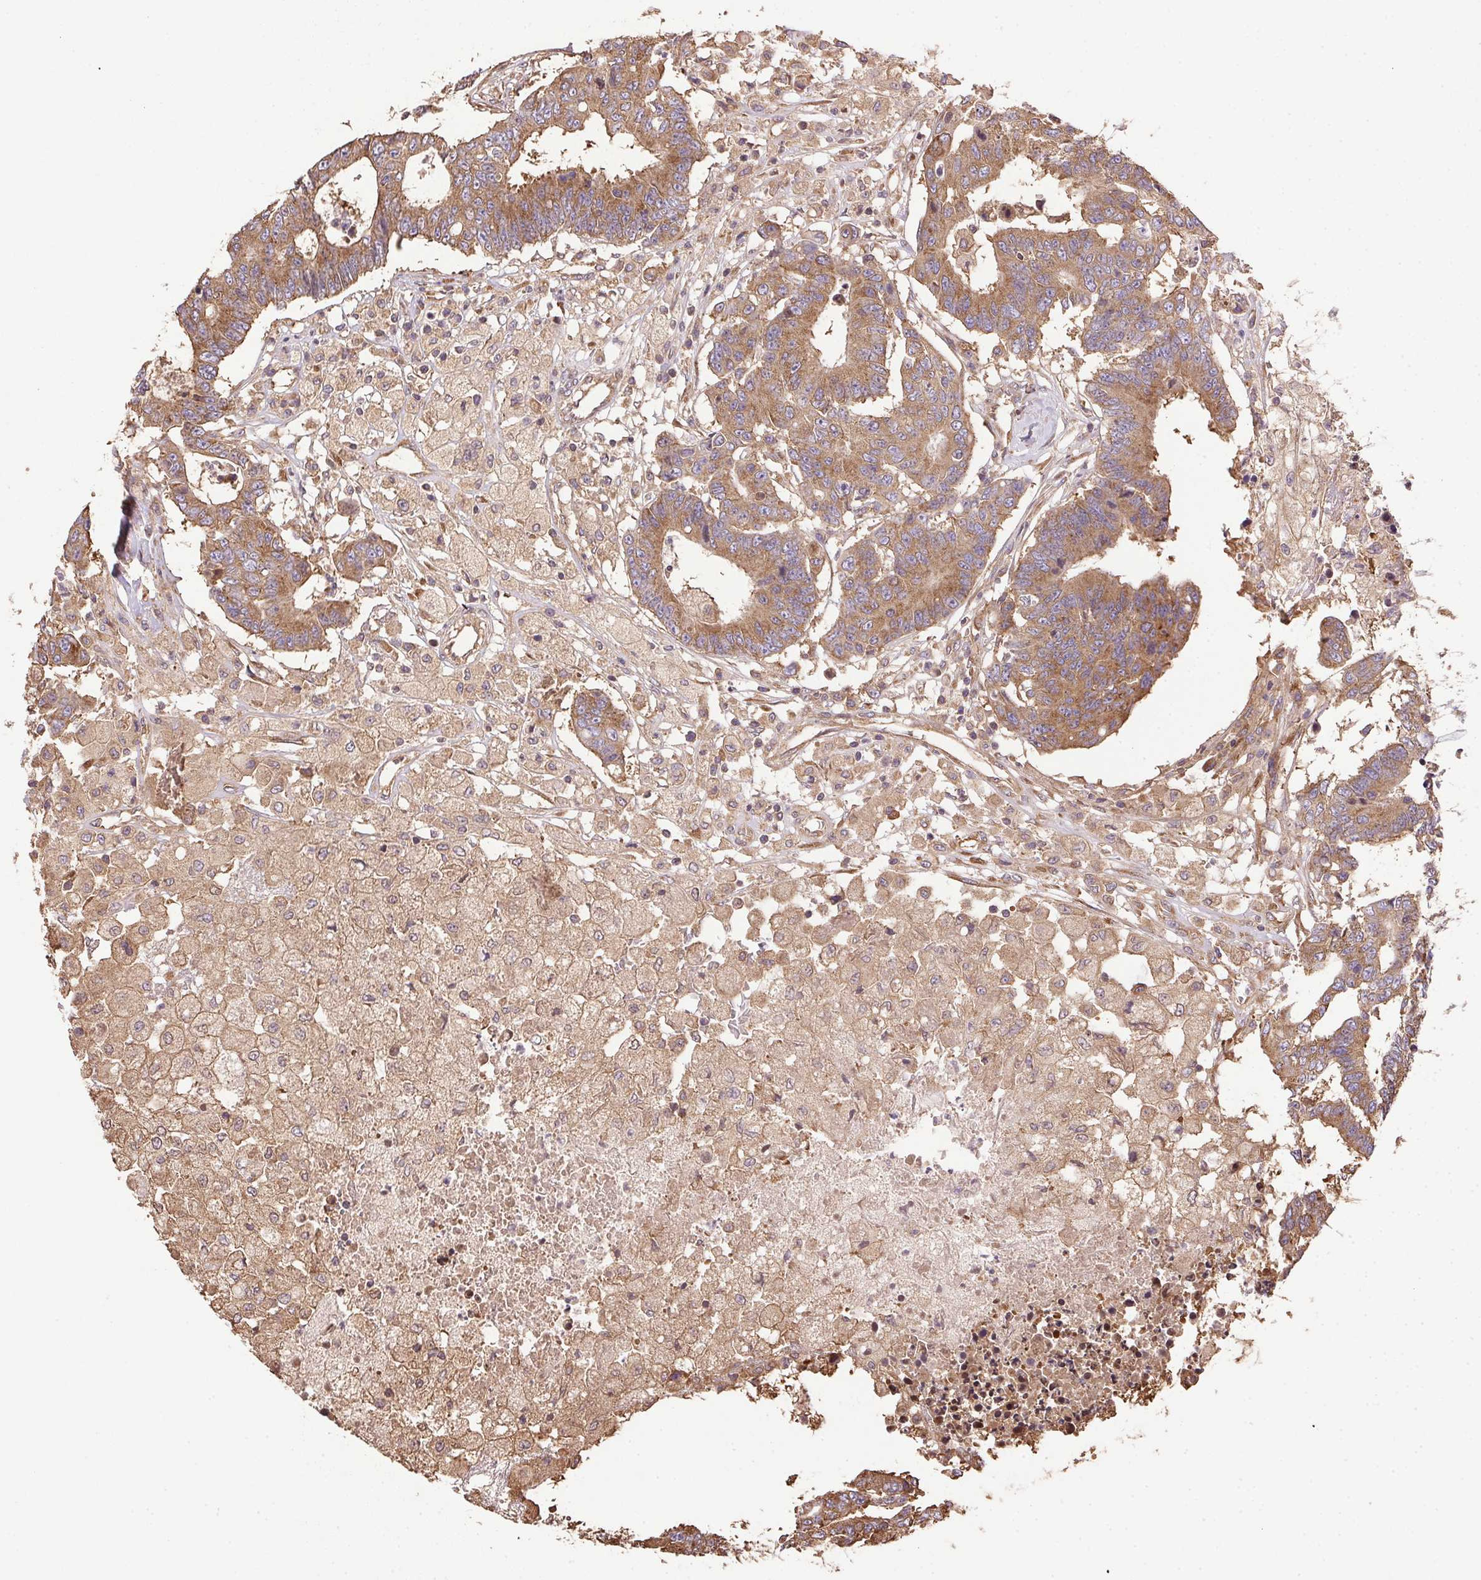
{"staining": {"intensity": "moderate", "quantity": ">75%", "location": "cytoplasmic/membranous"}, "tissue": "colorectal cancer", "cell_type": "Tumor cells", "image_type": "cancer", "snomed": [{"axis": "morphology", "description": "Adenocarcinoma, NOS"}, {"axis": "topography", "description": "Colon"}], "caption": "Brown immunohistochemical staining in colorectal adenocarcinoma exhibits moderate cytoplasmic/membranous positivity in about >75% of tumor cells.", "gene": "EIF2S1", "patient": {"sex": "female", "age": 48}}